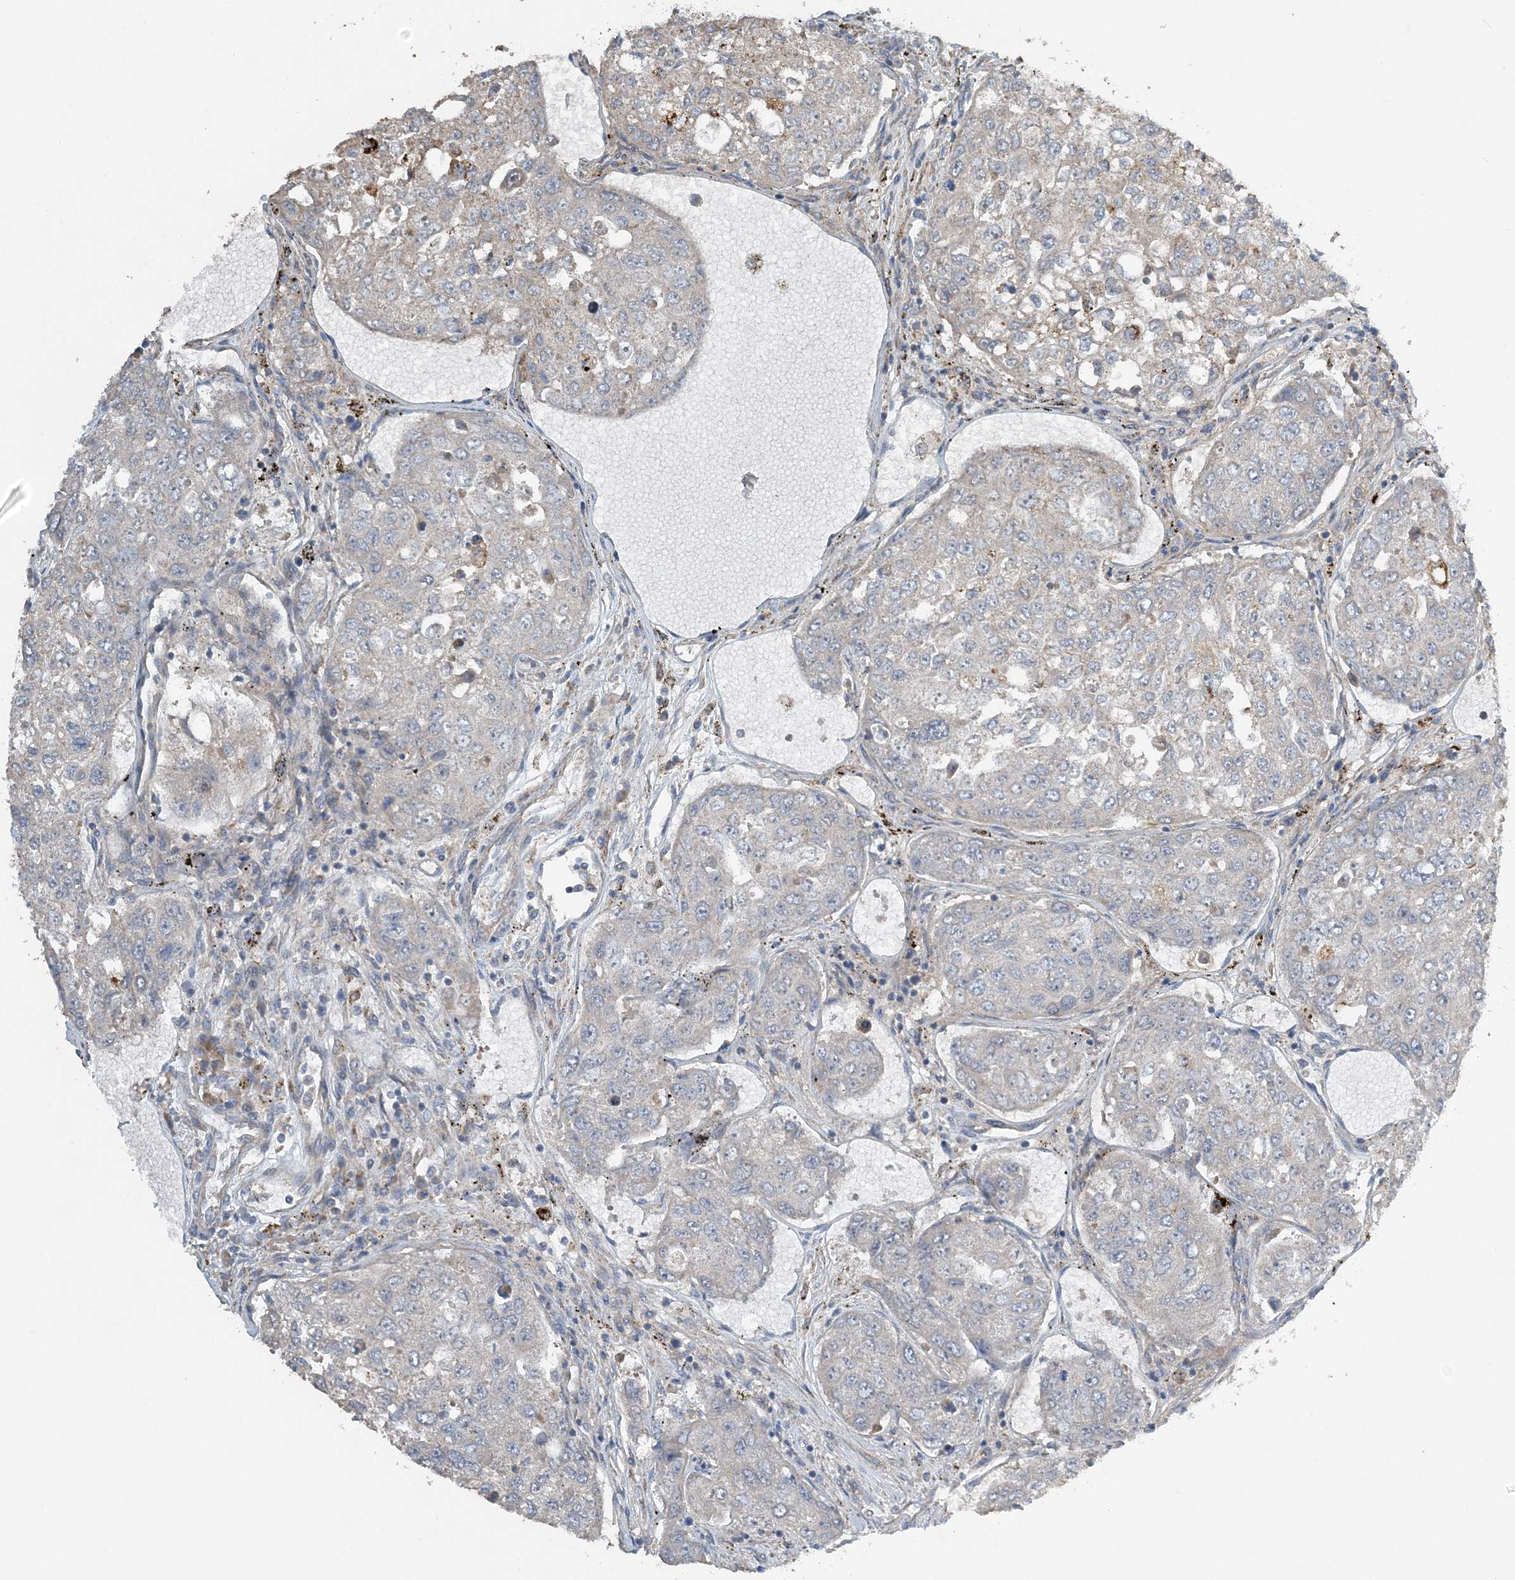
{"staining": {"intensity": "negative", "quantity": "none", "location": "none"}, "tissue": "urothelial cancer", "cell_type": "Tumor cells", "image_type": "cancer", "snomed": [{"axis": "morphology", "description": "Urothelial carcinoma, High grade"}, {"axis": "topography", "description": "Lymph node"}, {"axis": "topography", "description": "Urinary bladder"}], "caption": "DAB (3,3'-diaminobenzidine) immunohistochemical staining of urothelial cancer displays no significant staining in tumor cells.", "gene": "SLC4A10", "patient": {"sex": "male", "age": 51}}